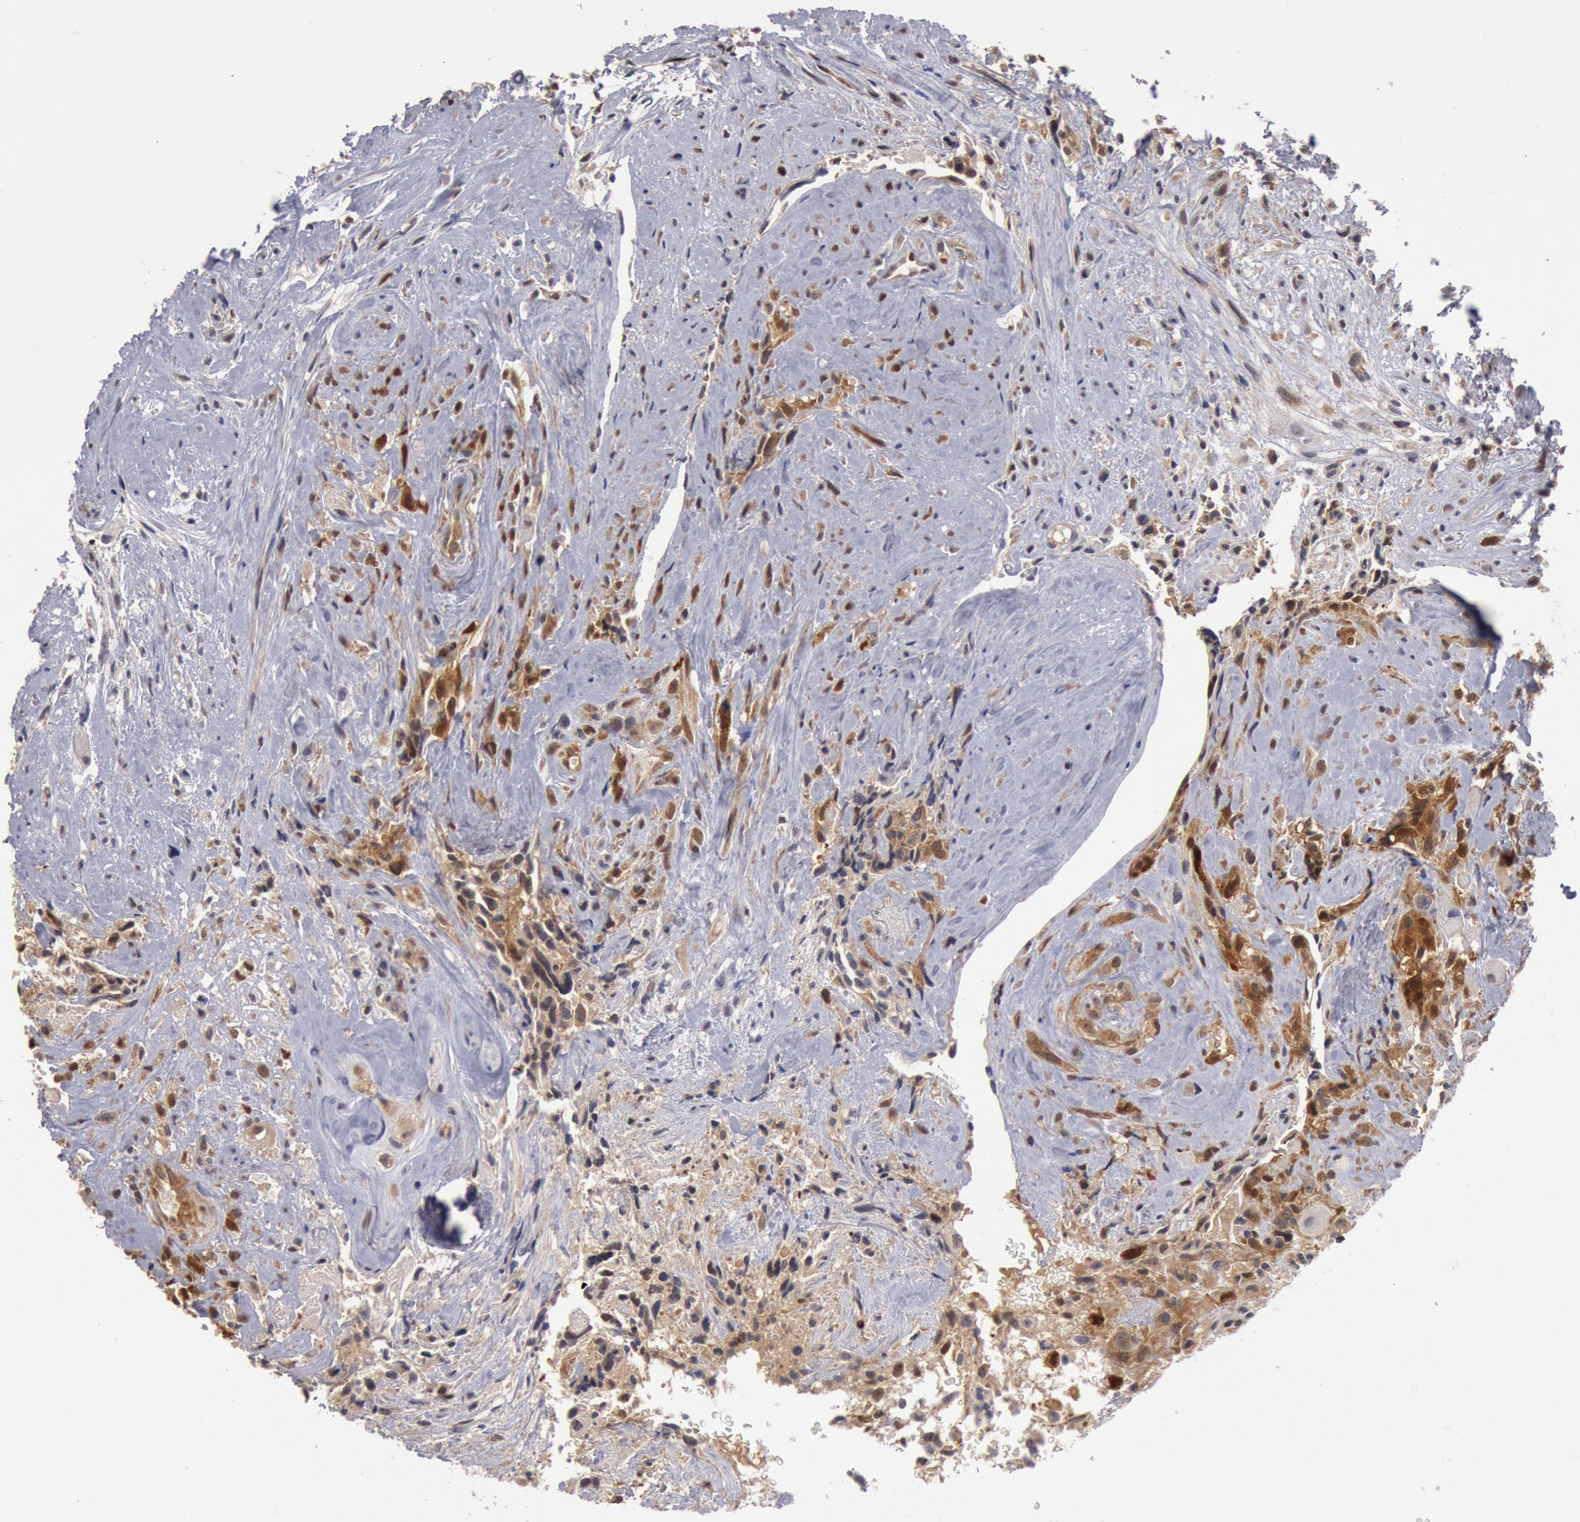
{"staining": {"intensity": "strong", "quantity": ">75%", "location": "cytoplasmic/membranous,nuclear"}, "tissue": "glioma", "cell_type": "Tumor cells", "image_type": "cancer", "snomed": [{"axis": "morphology", "description": "Glioma, malignant, High grade"}, {"axis": "topography", "description": "Brain"}], "caption": "A high amount of strong cytoplasmic/membranous and nuclear staining is appreciated in about >75% of tumor cells in malignant high-grade glioma tissue.", "gene": "DNAJA1", "patient": {"sex": "male", "age": 48}}